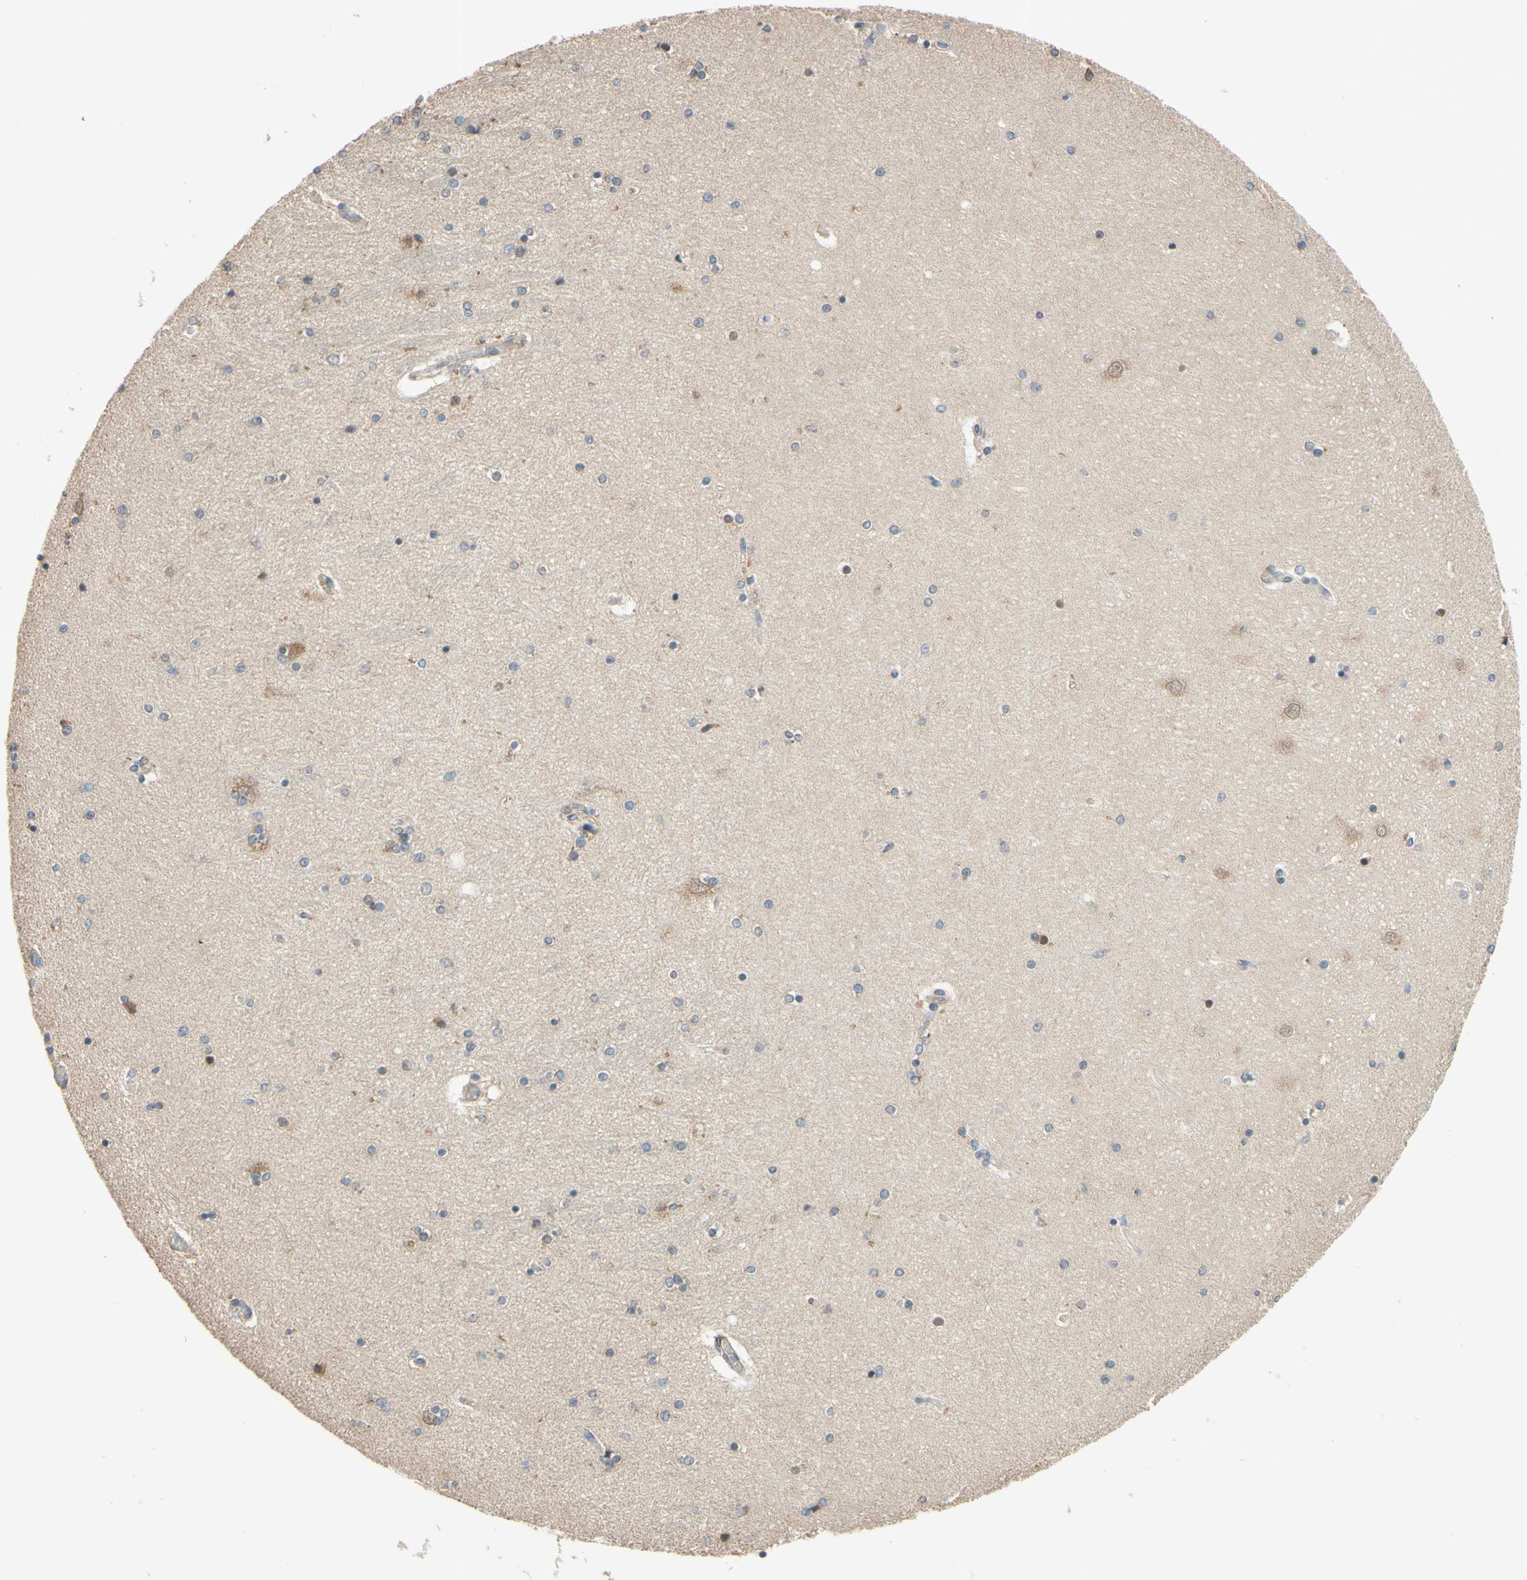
{"staining": {"intensity": "negative", "quantity": "none", "location": "none"}, "tissue": "hippocampus", "cell_type": "Glial cells", "image_type": "normal", "snomed": [{"axis": "morphology", "description": "Normal tissue, NOS"}, {"axis": "topography", "description": "Hippocampus"}], "caption": "Unremarkable hippocampus was stained to show a protein in brown. There is no significant positivity in glial cells.", "gene": "GATA1", "patient": {"sex": "female", "age": 54}}